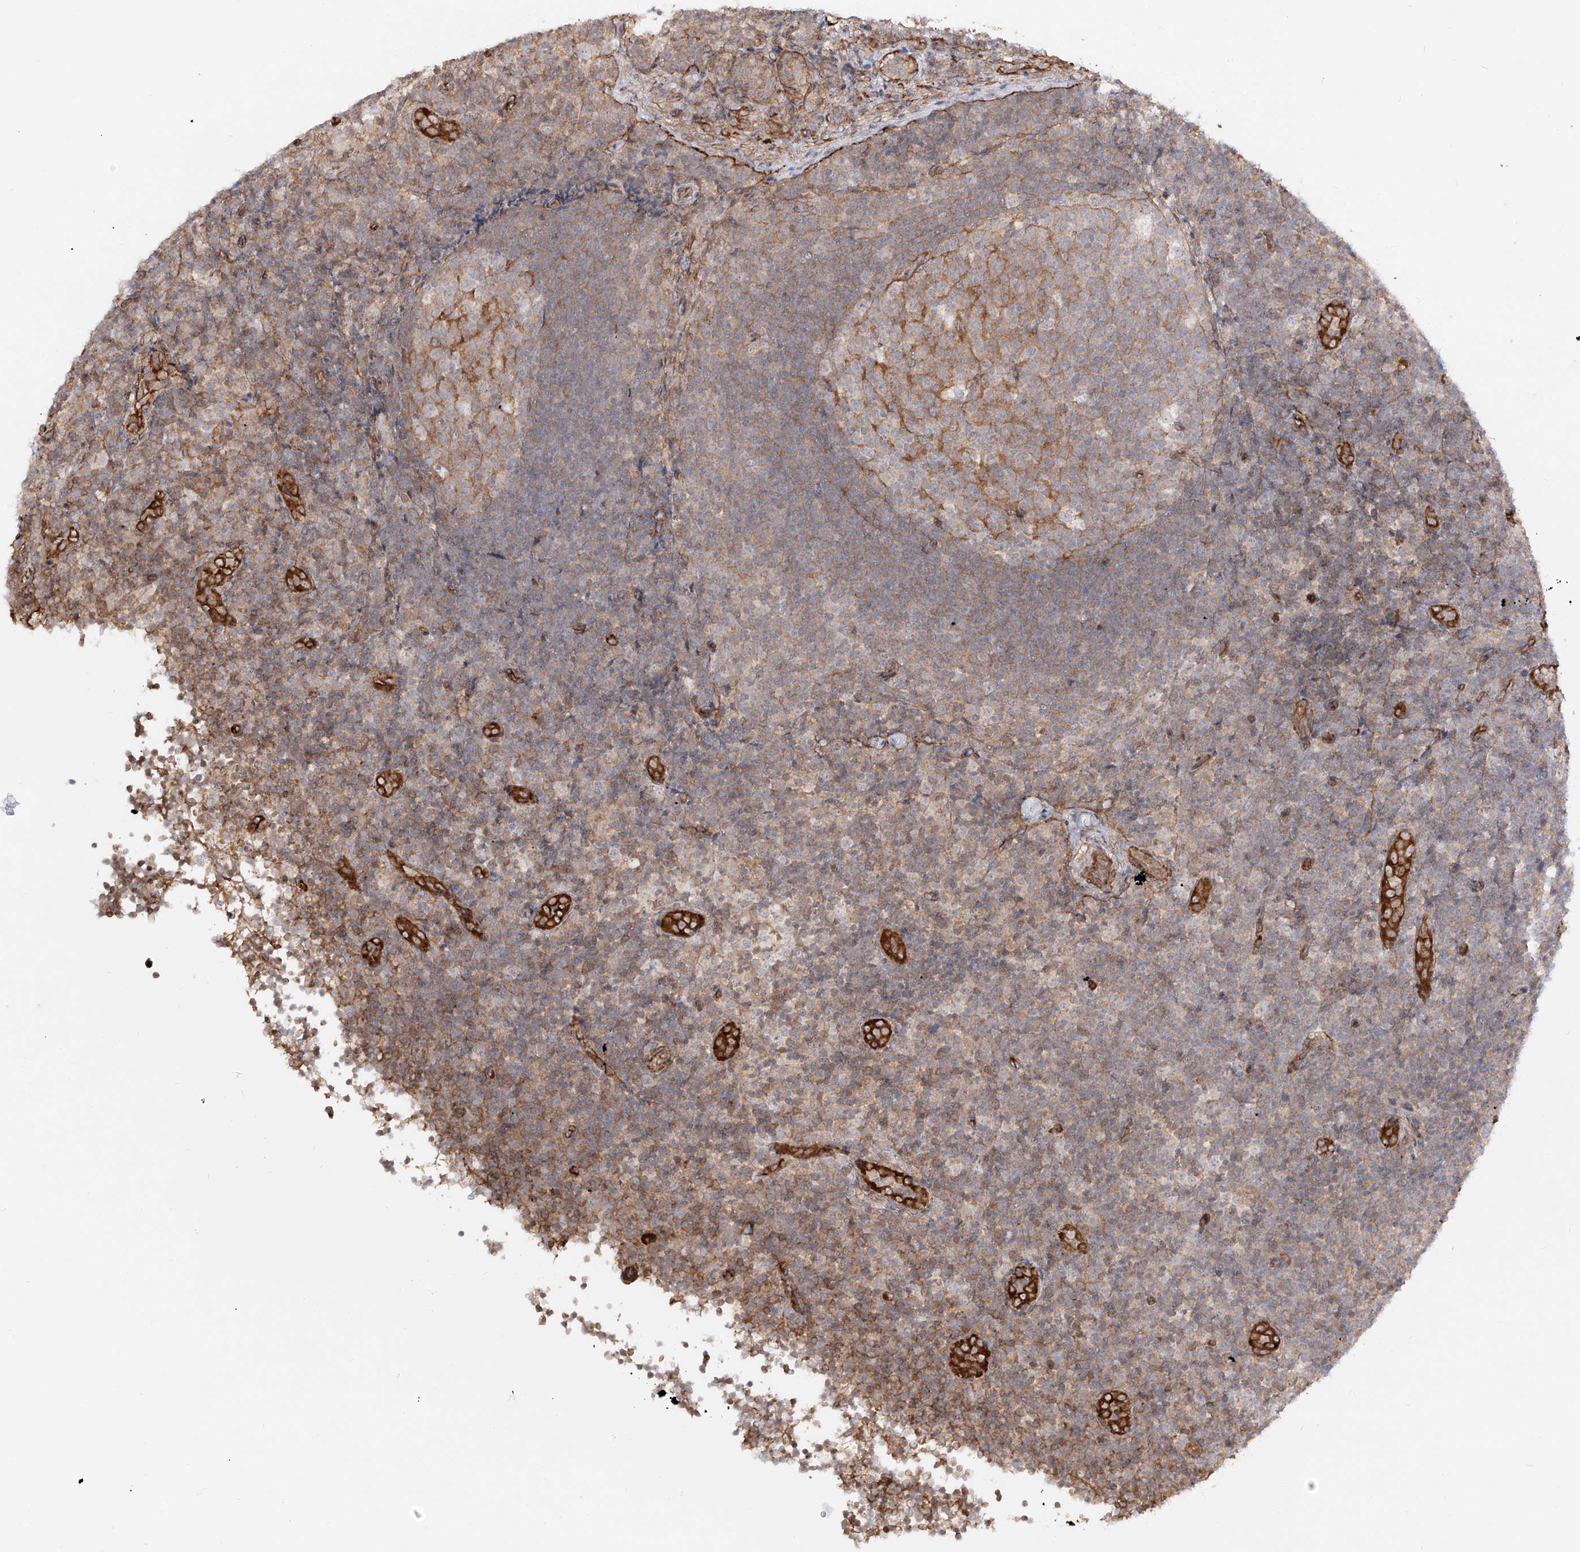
{"staining": {"intensity": "moderate", "quantity": "<25%", "location": "cytoplasmic/membranous"}, "tissue": "lymph node", "cell_type": "Germinal center cells", "image_type": "normal", "snomed": [{"axis": "morphology", "description": "Normal tissue, NOS"}, {"axis": "topography", "description": "Lymph node"}], "caption": "Immunohistochemistry (IHC) of unremarkable lymph node displays low levels of moderate cytoplasmic/membranous positivity in approximately <25% of germinal center cells. (brown staining indicates protein expression, while blue staining denotes nuclei).", "gene": "ZNF180", "patient": {"sex": "female", "age": 22}}